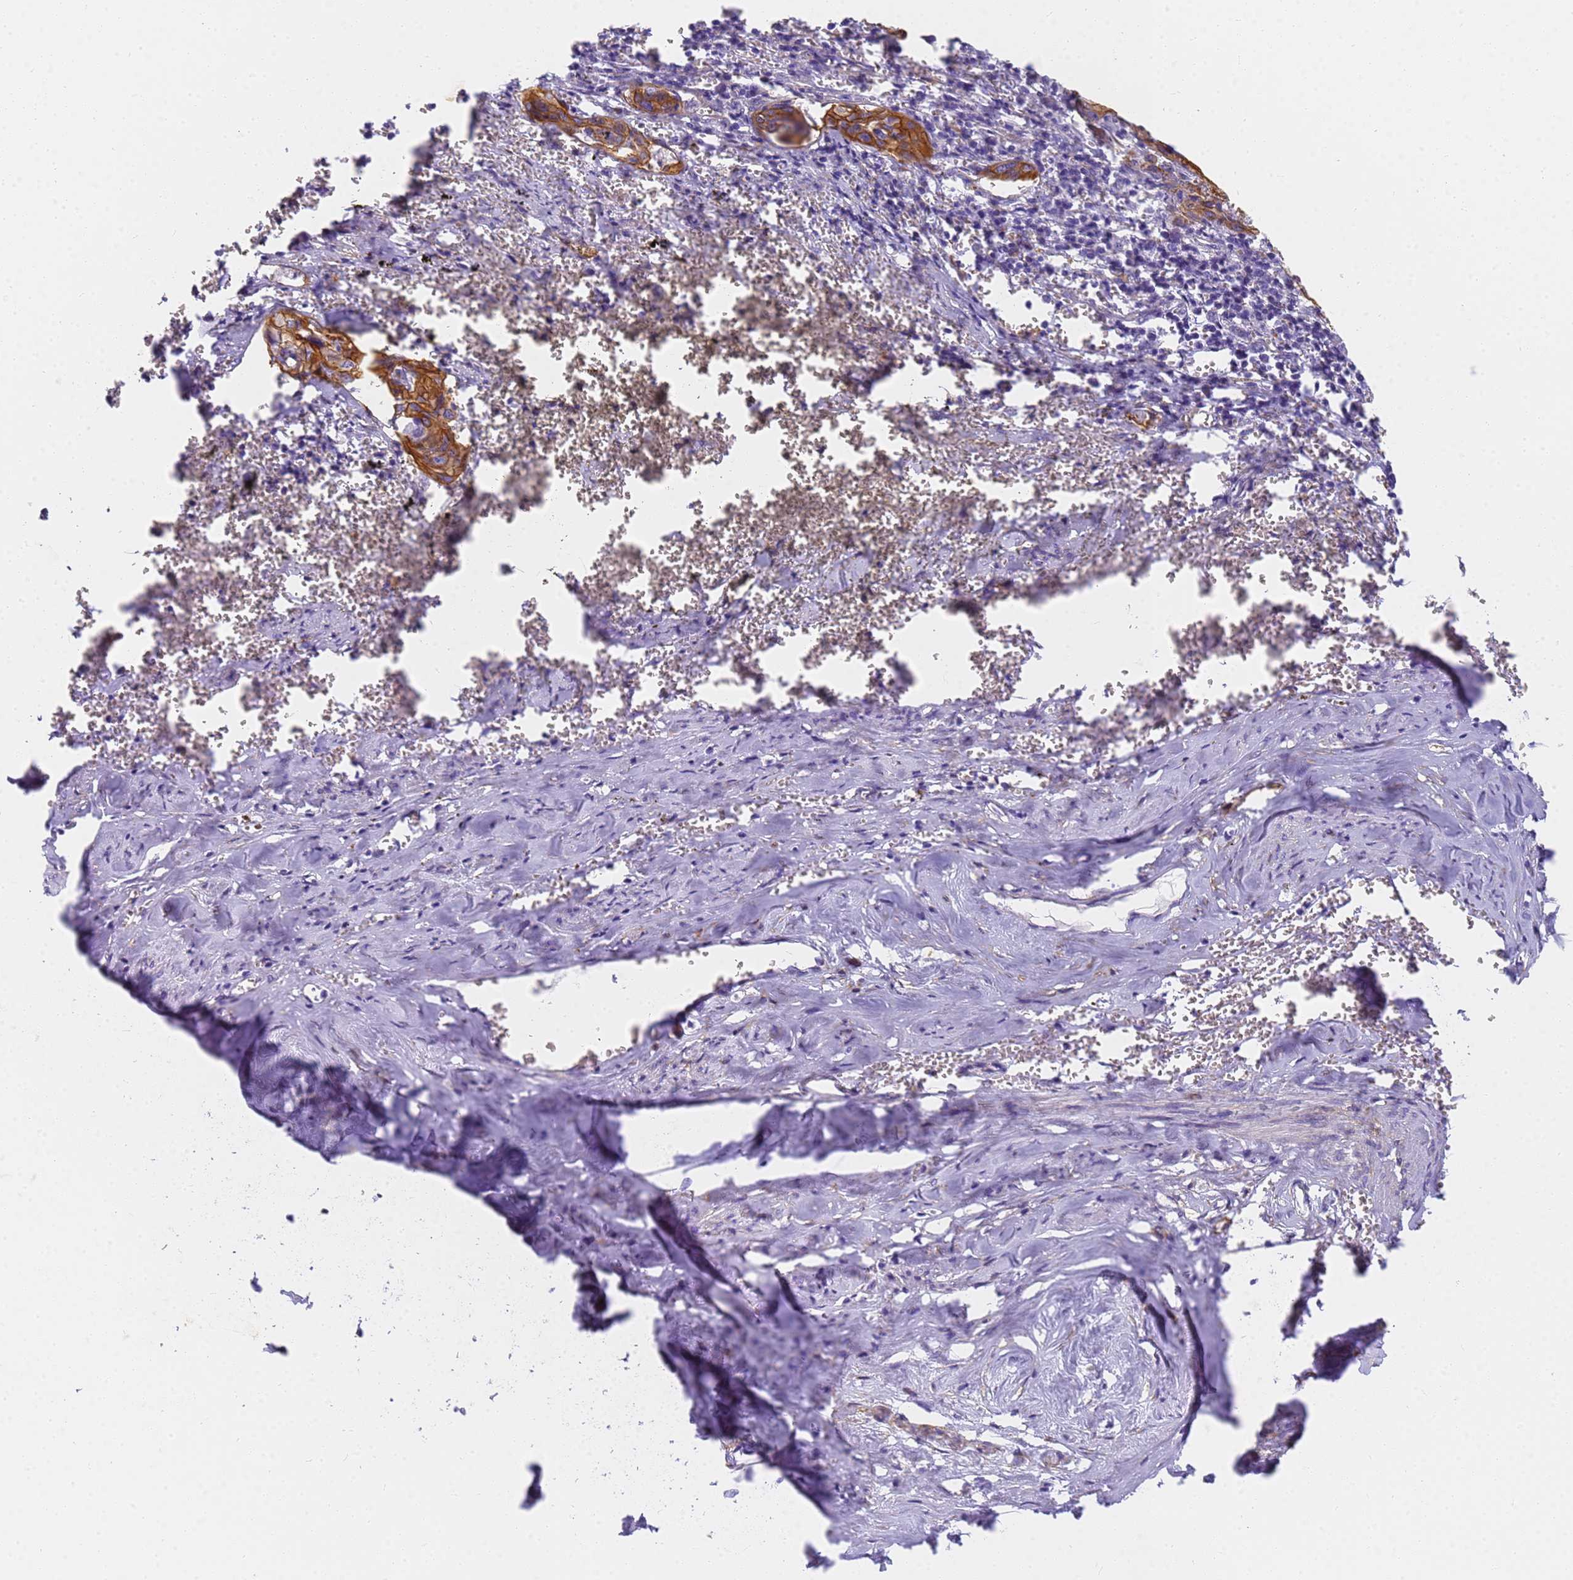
{"staining": {"intensity": "strong", "quantity": ">75%", "location": "cytoplasmic/membranous"}, "tissue": "cervical cancer", "cell_type": "Tumor cells", "image_type": "cancer", "snomed": [{"axis": "morphology", "description": "Squamous cell carcinoma, NOS"}, {"axis": "topography", "description": "Cervix"}], "caption": "Immunohistochemical staining of cervical squamous cell carcinoma demonstrates high levels of strong cytoplasmic/membranous protein staining in approximately >75% of tumor cells.", "gene": "MVB12A", "patient": {"sex": "female", "age": 67}}